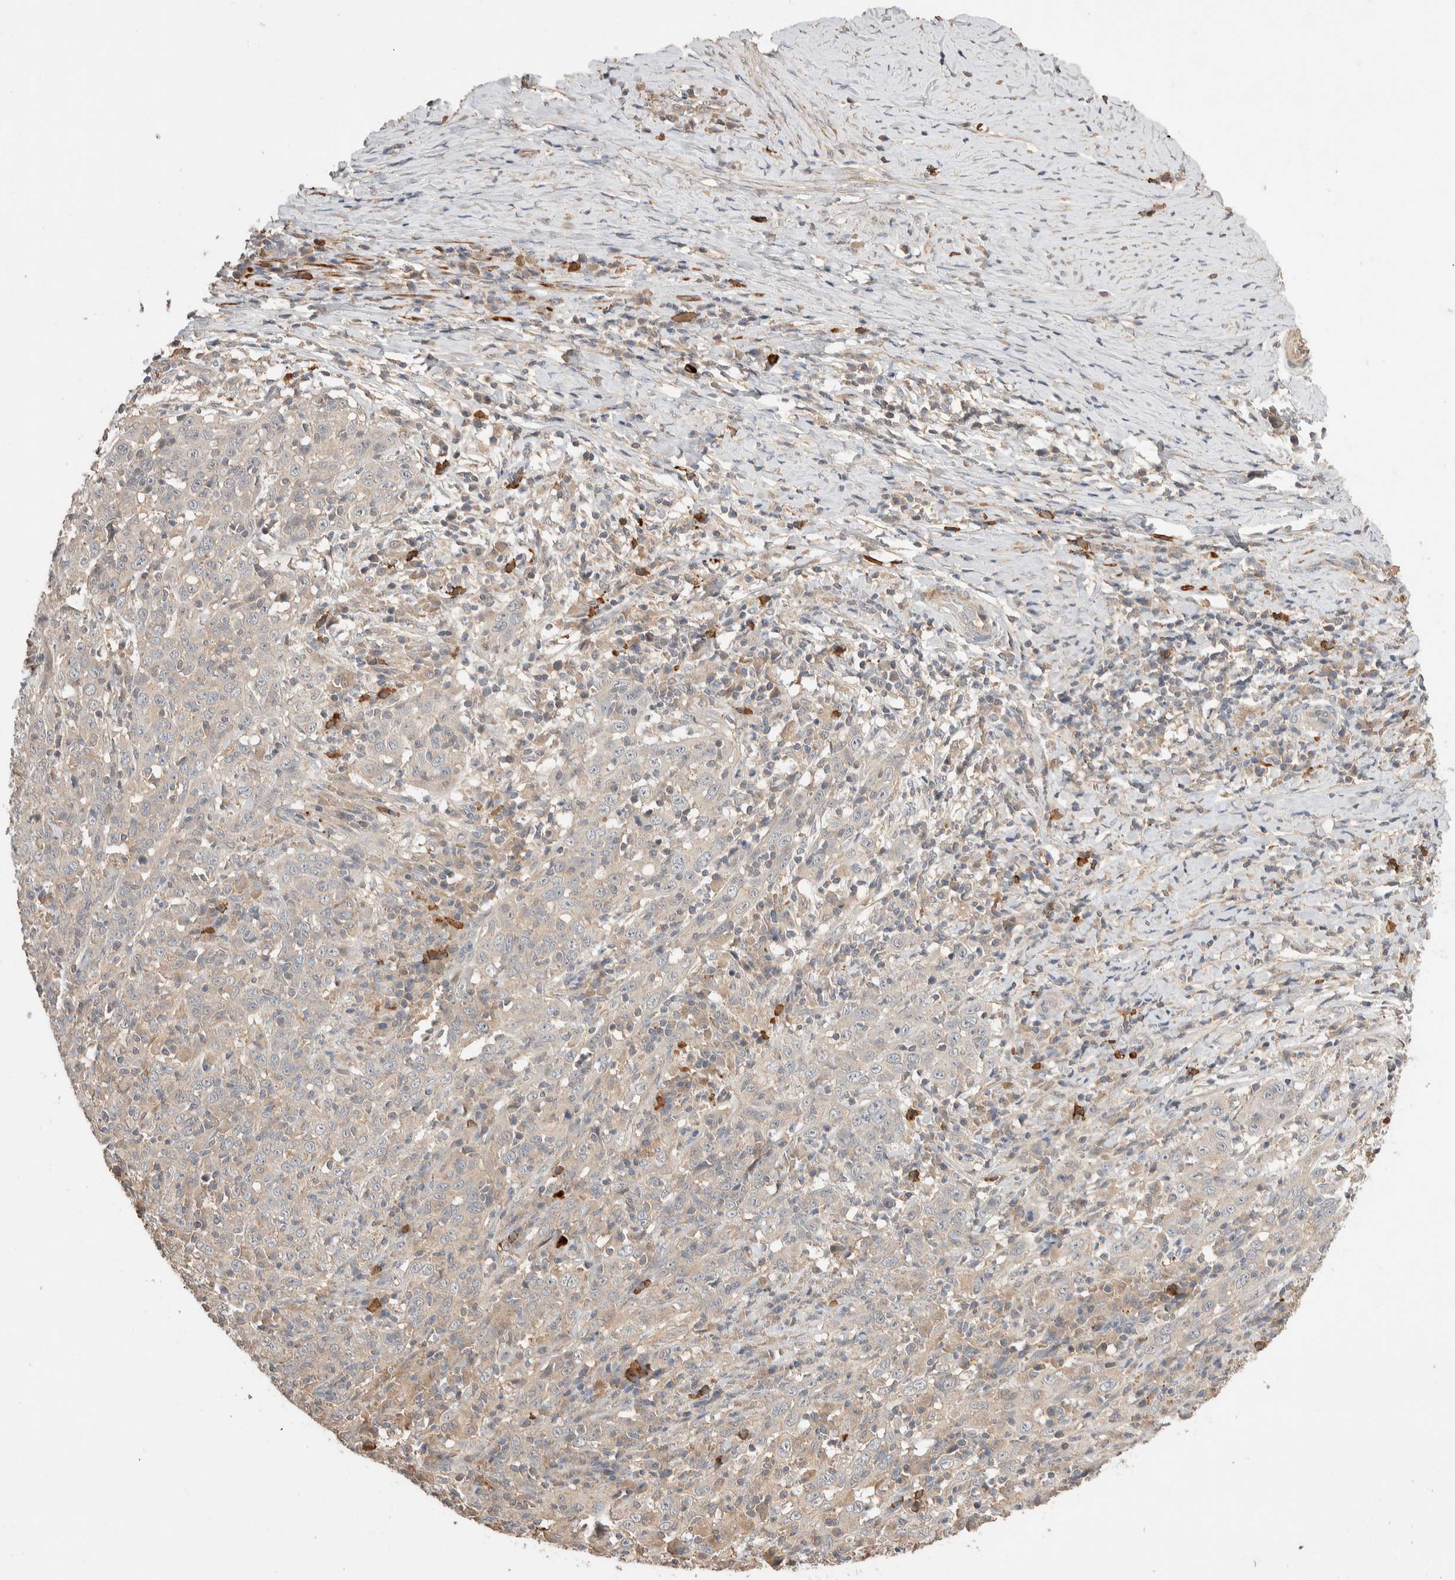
{"staining": {"intensity": "weak", "quantity": "<25%", "location": "cytoplasmic/membranous"}, "tissue": "cervical cancer", "cell_type": "Tumor cells", "image_type": "cancer", "snomed": [{"axis": "morphology", "description": "Squamous cell carcinoma, NOS"}, {"axis": "topography", "description": "Cervix"}], "caption": "DAB immunohistochemical staining of squamous cell carcinoma (cervical) displays no significant expression in tumor cells.", "gene": "WDR91", "patient": {"sex": "female", "age": 46}}